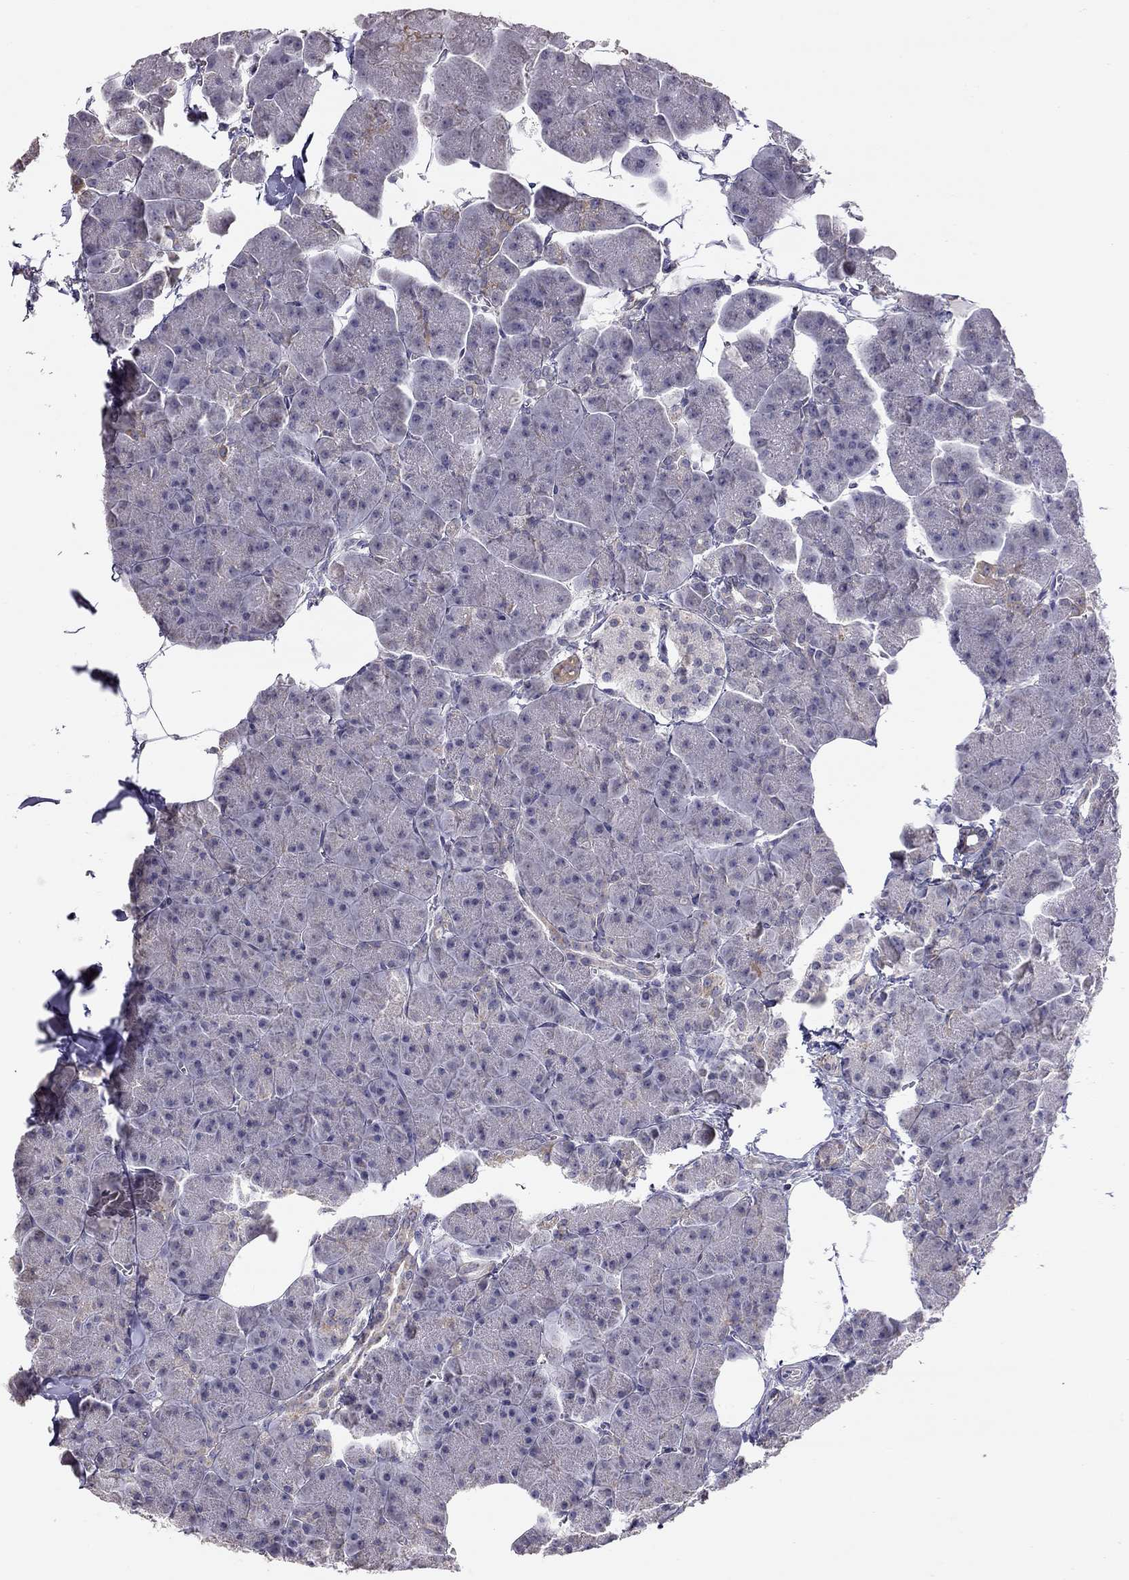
{"staining": {"intensity": "negative", "quantity": "none", "location": "none"}, "tissue": "pancreas", "cell_type": "Exocrine glandular cells", "image_type": "normal", "snomed": [{"axis": "morphology", "description": "Normal tissue, NOS"}, {"axis": "topography", "description": "Adipose tissue"}, {"axis": "topography", "description": "Pancreas"}, {"axis": "topography", "description": "Peripheral nerve tissue"}], "caption": "Immunohistochemistry of normal pancreas exhibits no expression in exocrine glandular cells.", "gene": "LRIT3", "patient": {"sex": "female", "age": 58}}